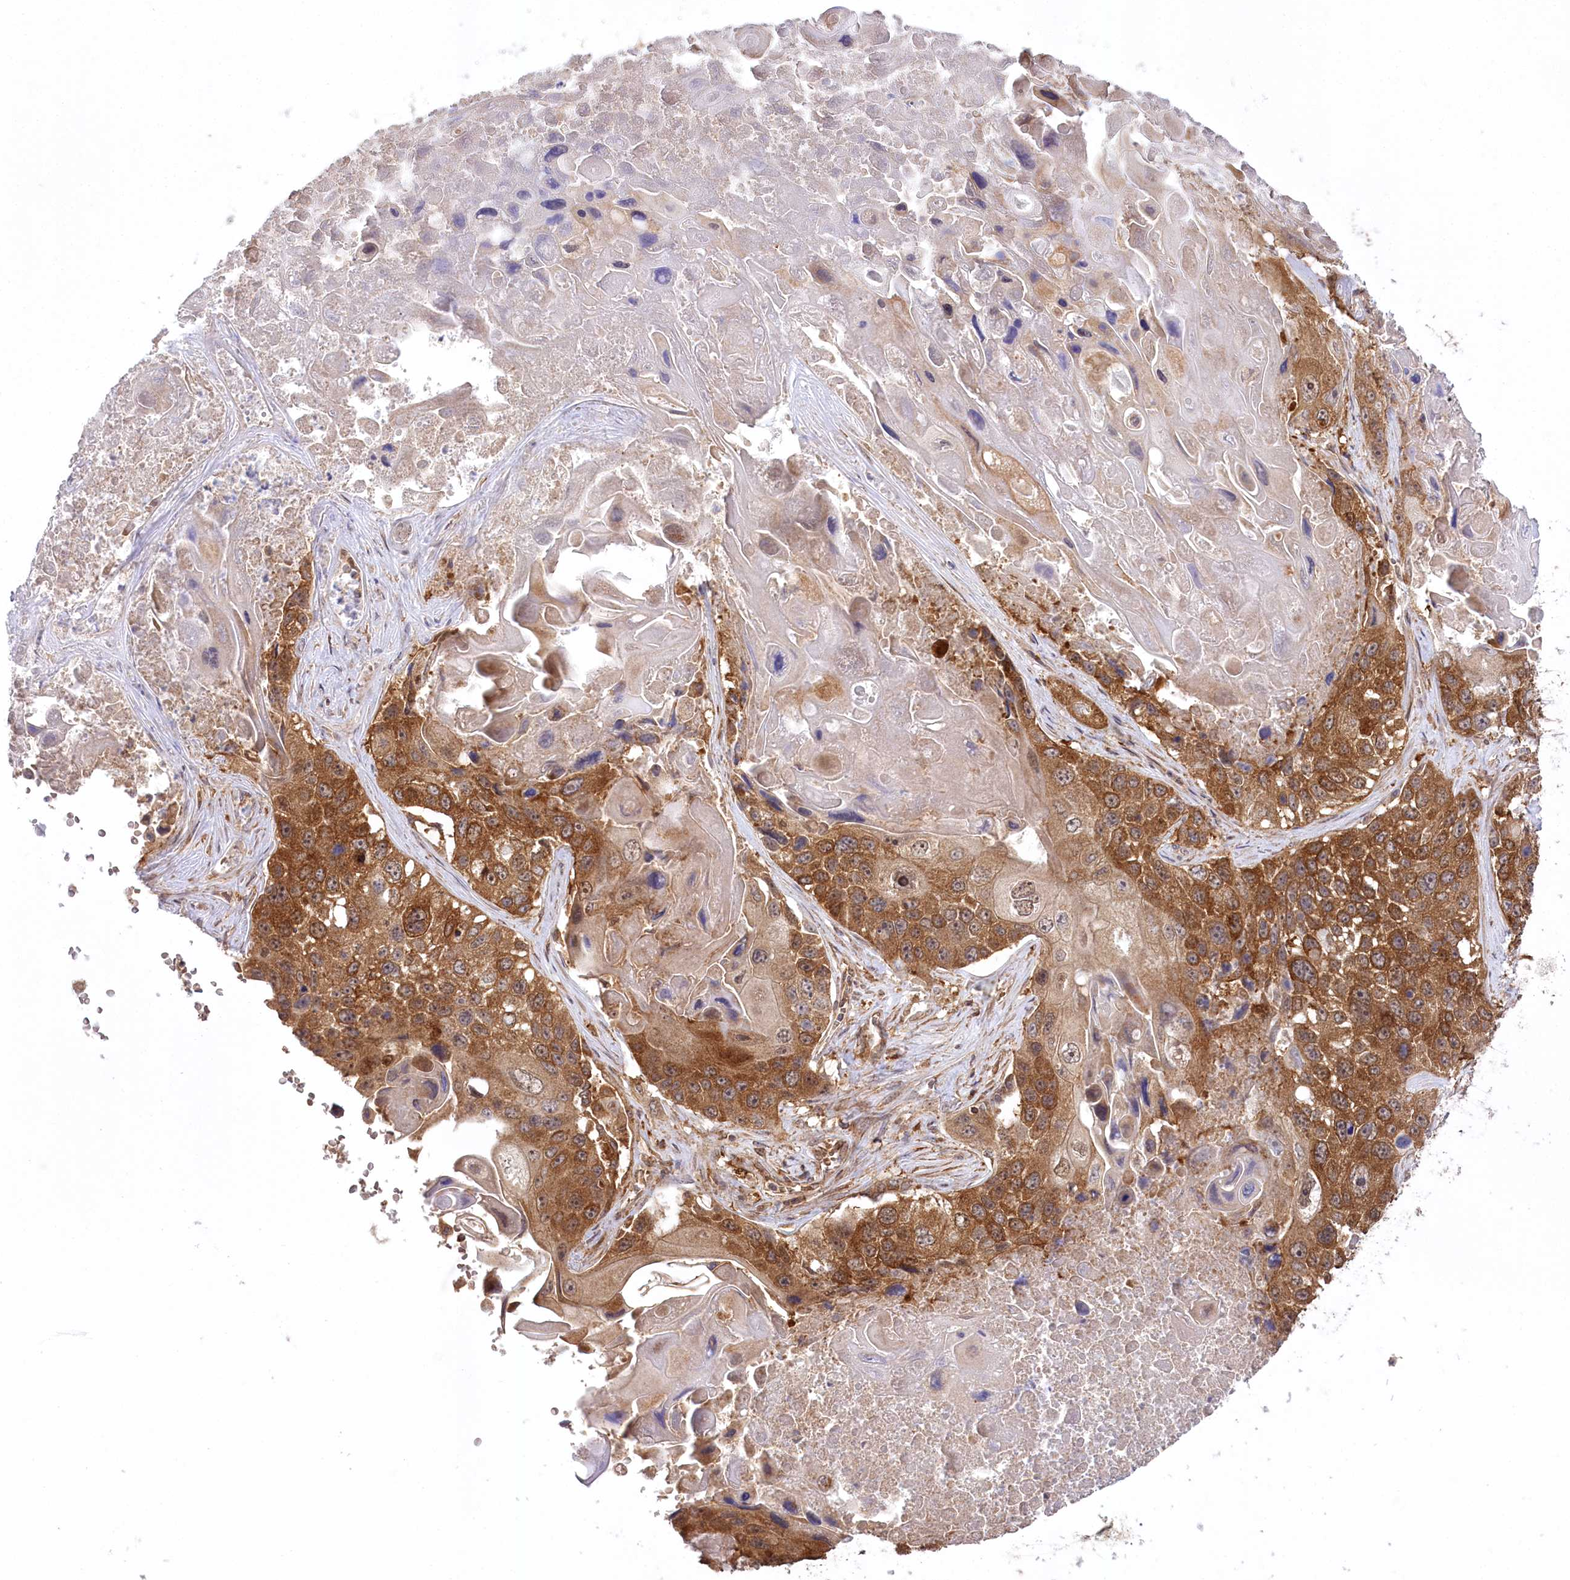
{"staining": {"intensity": "moderate", "quantity": ">75%", "location": "cytoplasmic/membranous"}, "tissue": "lung cancer", "cell_type": "Tumor cells", "image_type": "cancer", "snomed": [{"axis": "morphology", "description": "Squamous cell carcinoma, NOS"}, {"axis": "topography", "description": "Lung"}], "caption": "A high-resolution histopathology image shows IHC staining of lung squamous cell carcinoma, which exhibits moderate cytoplasmic/membranous positivity in approximately >75% of tumor cells.", "gene": "CCDC91", "patient": {"sex": "male", "age": 61}}